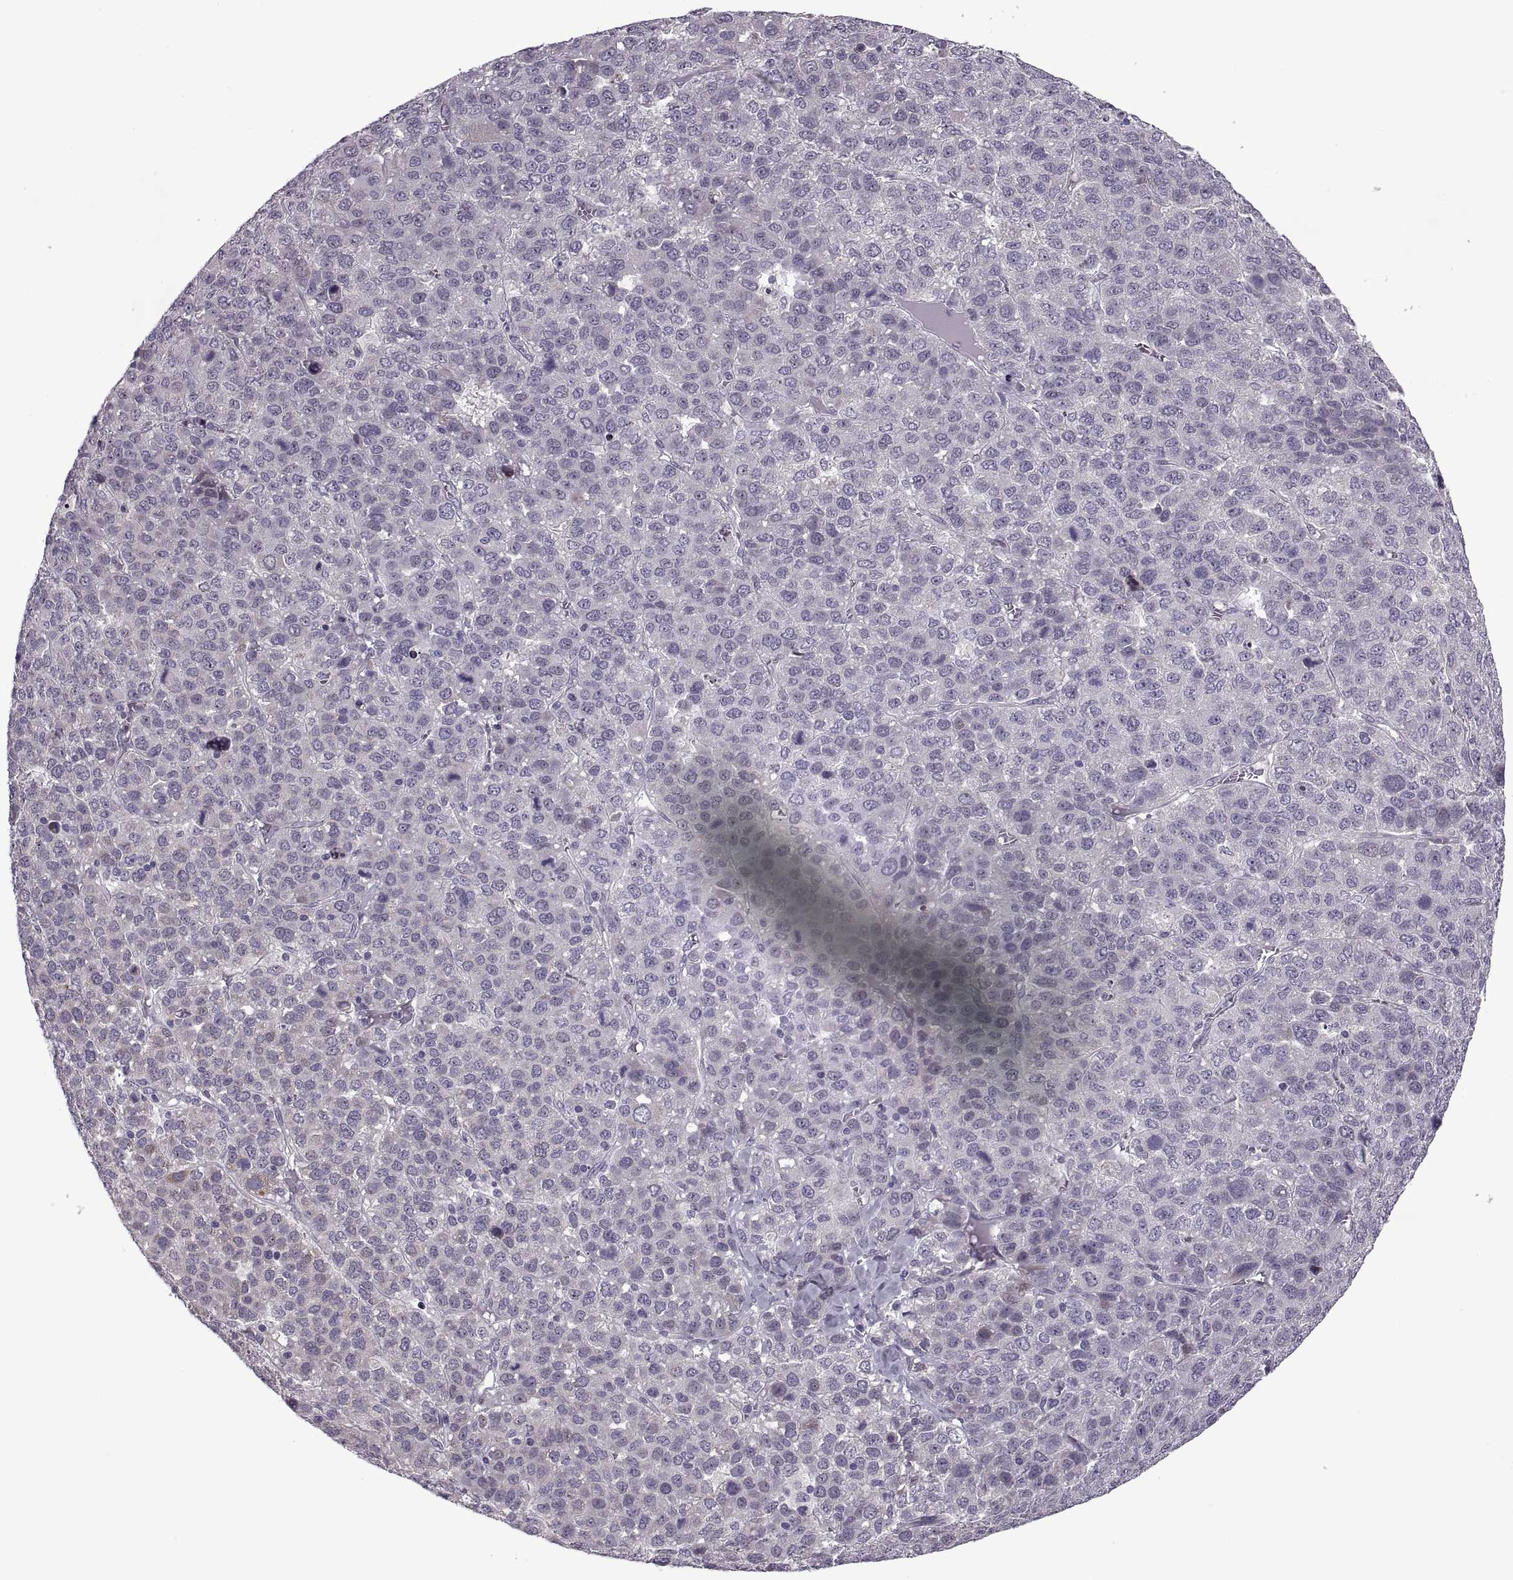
{"staining": {"intensity": "negative", "quantity": "none", "location": "none"}, "tissue": "liver cancer", "cell_type": "Tumor cells", "image_type": "cancer", "snomed": [{"axis": "morphology", "description": "Carcinoma, Hepatocellular, NOS"}, {"axis": "topography", "description": "Liver"}], "caption": "Immunohistochemistry (IHC) of human liver hepatocellular carcinoma shows no staining in tumor cells.", "gene": "RIPK4", "patient": {"sex": "male", "age": 69}}